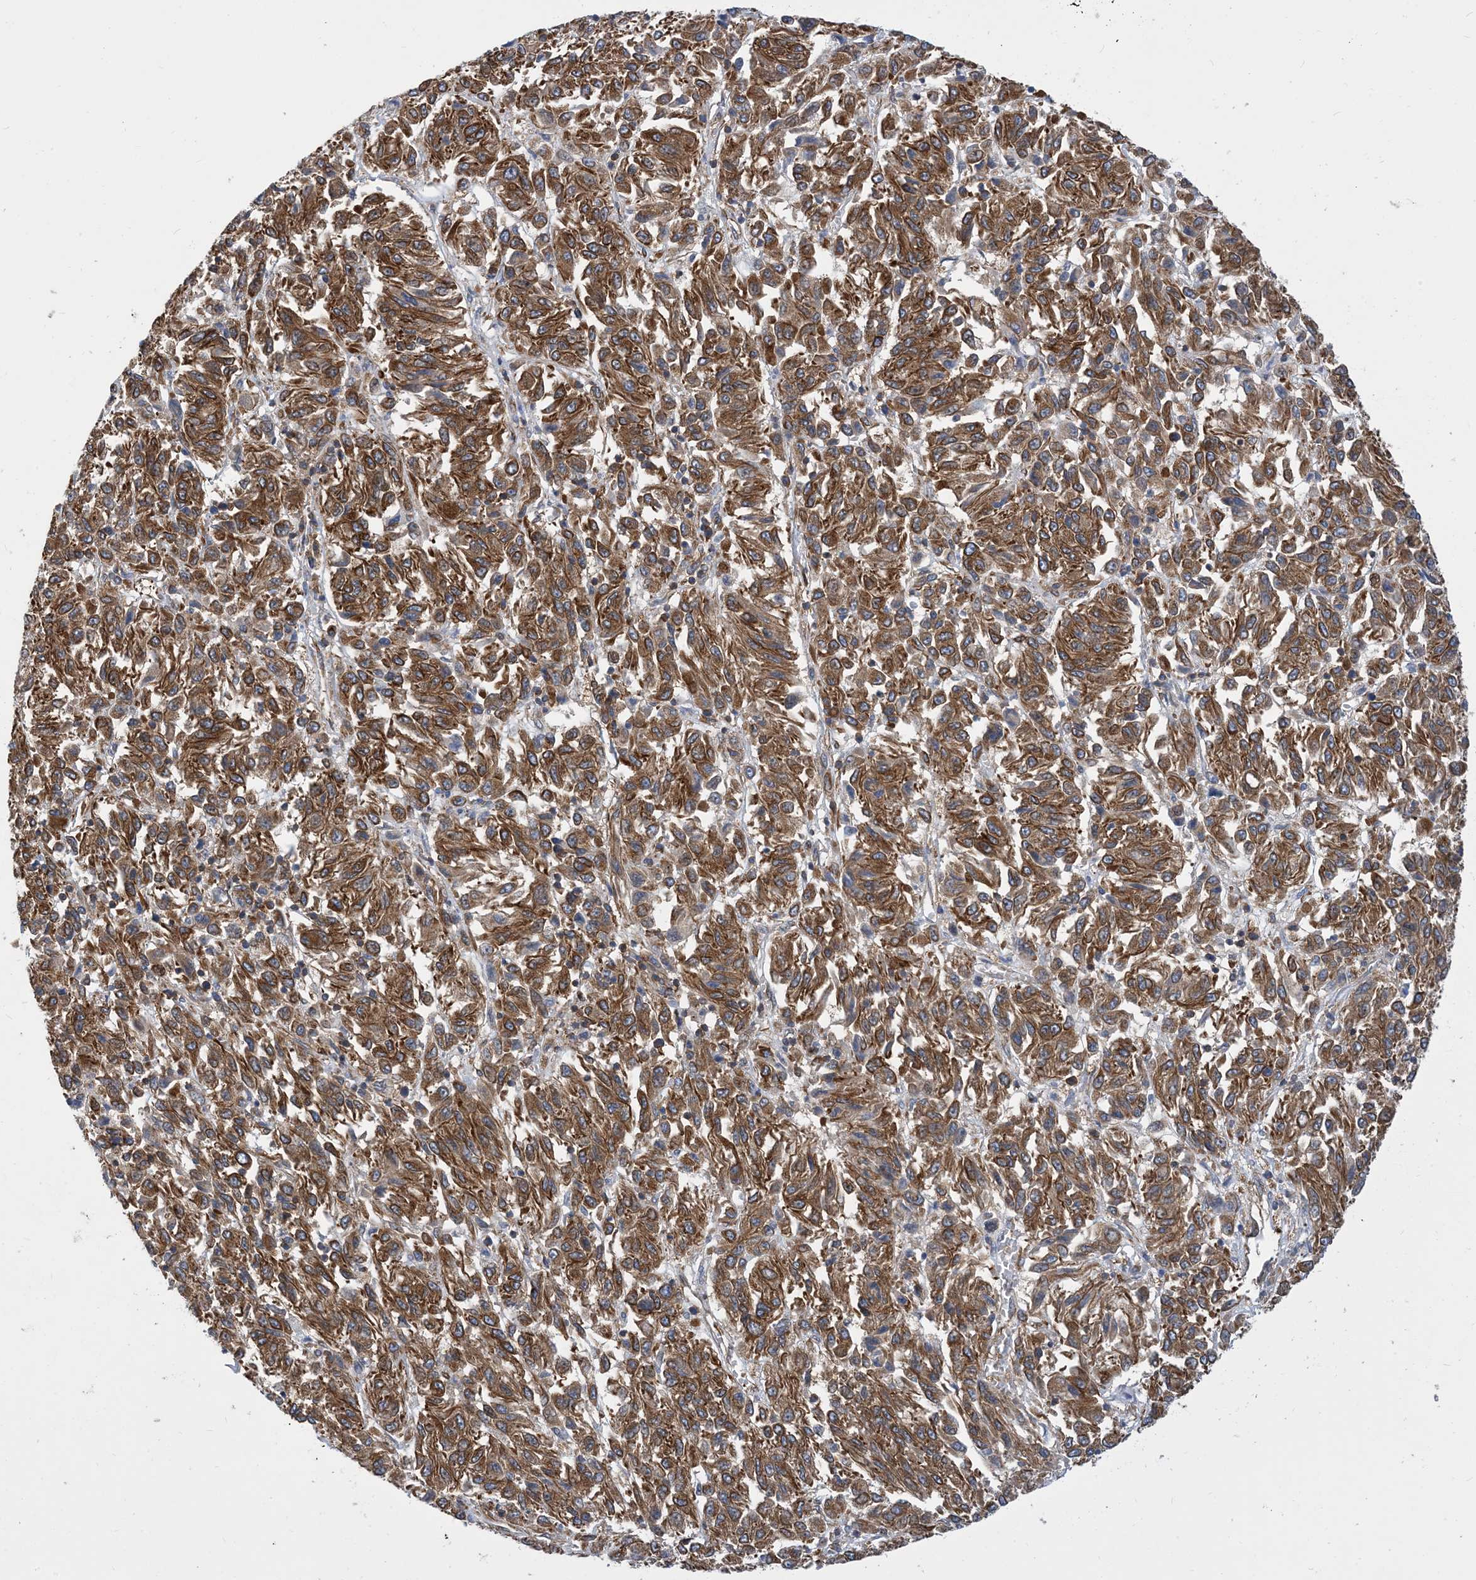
{"staining": {"intensity": "moderate", "quantity": ">75%", "location": "cytoplasmic/membranous"}, "tissue": "melanoma", "cell_type": "Tumor cells", "image_type": "cancer", "snomed": [{"axis": "morphology", "description": "Malignant melanoma, Metastatic site"}, {"axis": "topography", "description": "Lung"}], "caption": "Melanoma was stained to show a protein in brown. There is medium levels of moderate cytoplasmic/membranous positivity in approximately >75% of tumor cells. (Brightfield microscopy of DAB IHC at high magnification).", "gene": "DYNC1LI1", "patient": {"sex": "male", "age": 64}}